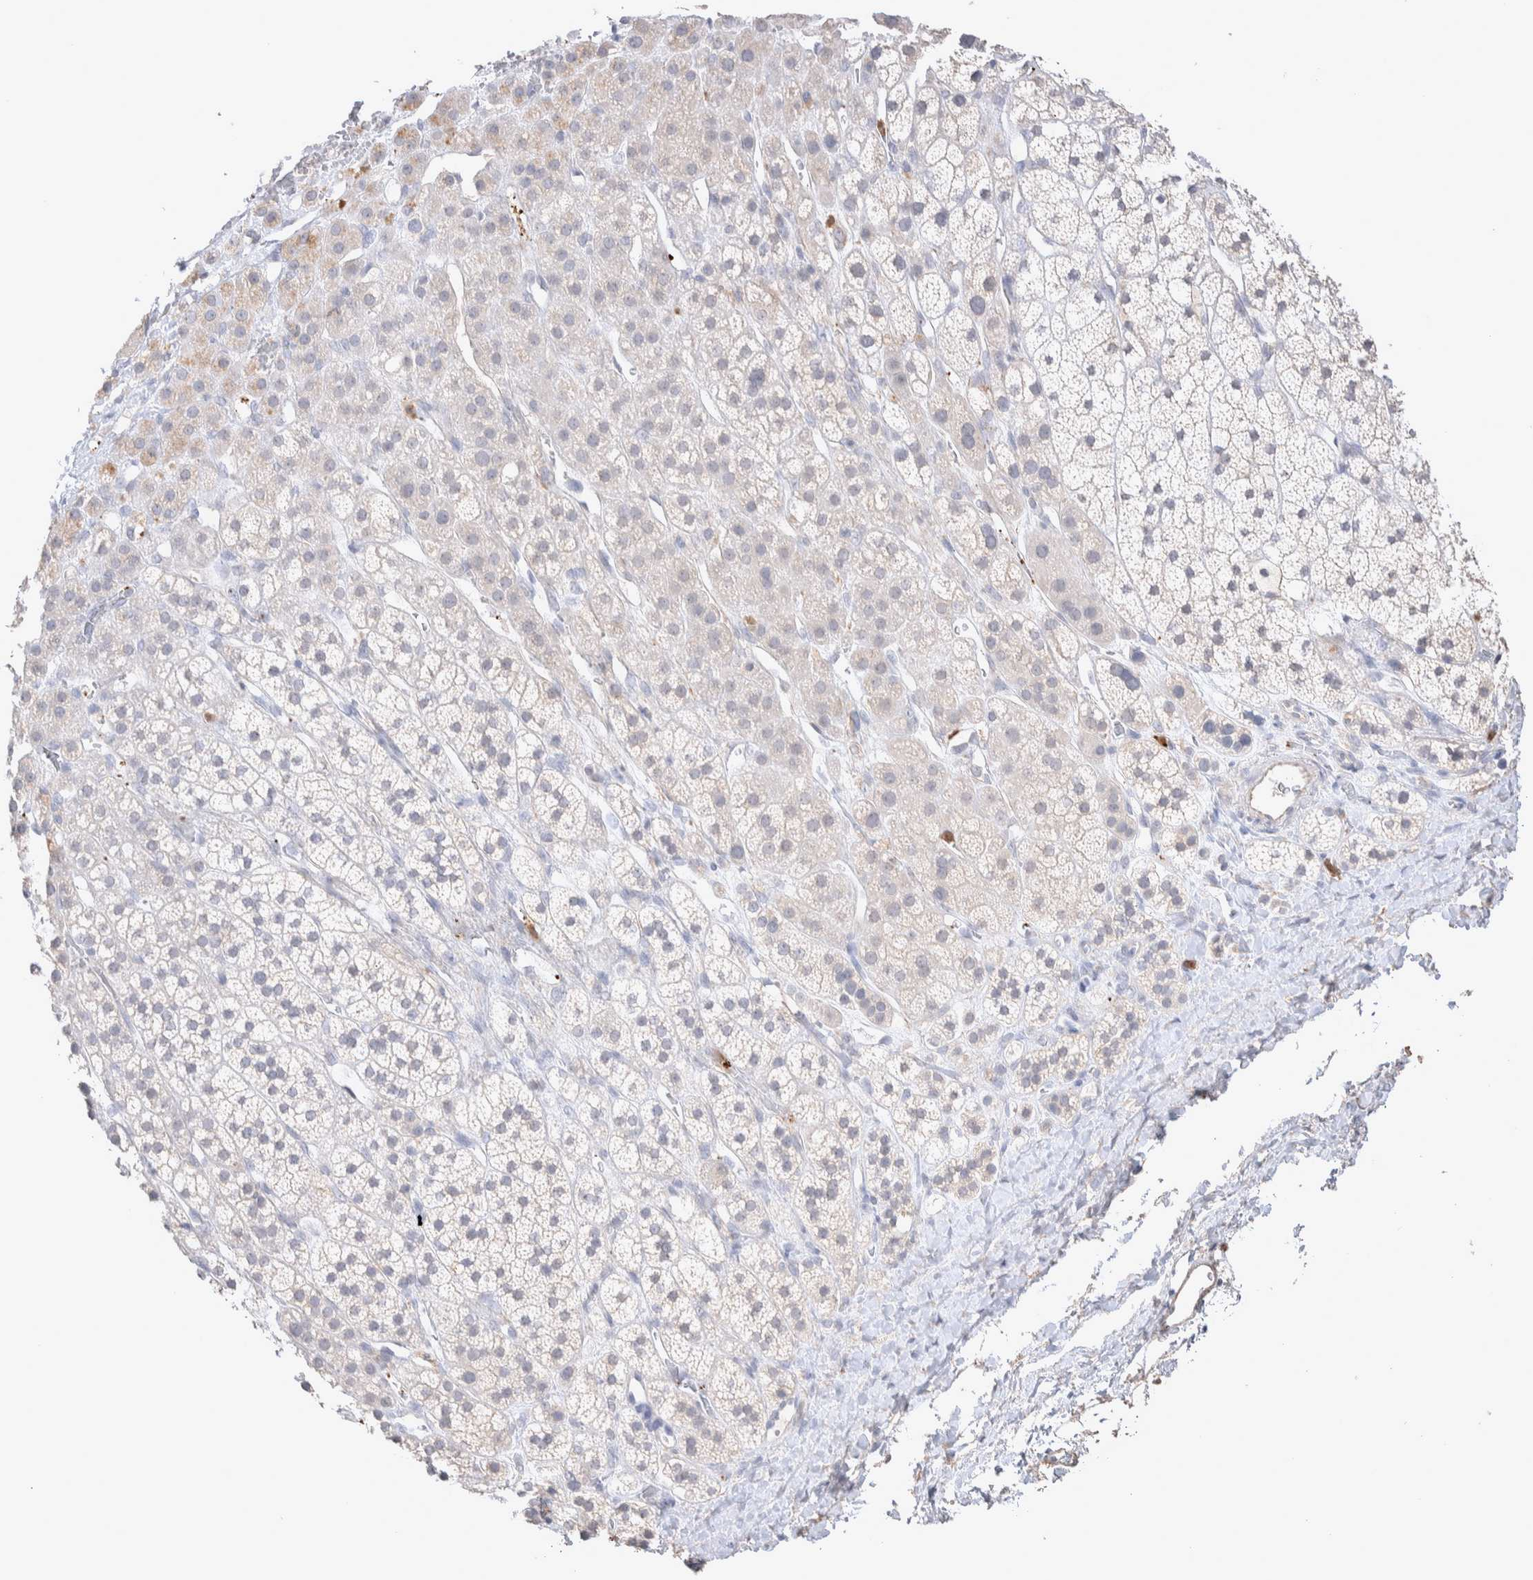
{"staining": {"intensity": "moderate", "quantity": "<25%", "location": "cytoplasmic/membranous"}, "tissue": "adrenal gland", "cell_type": "Glandular cells", "image_type": "normal", "snomed": [{"axis": "morphology", "description": "Normal tissue, NOS"}, {"axis": "topography", "description": "Adrenal gland"}], "caption": "An image of adrenal gland stained for a protein exhibits moderate cytoplasmic/membranous brown staining in glandular cells. The protein of interest is stained brown, and the nuclei are stained in blue (DAB IHC with brightfield microscopy, high magnification).", "gene": "FFAR2", "patient": {"sex": "male", "age": 56}}